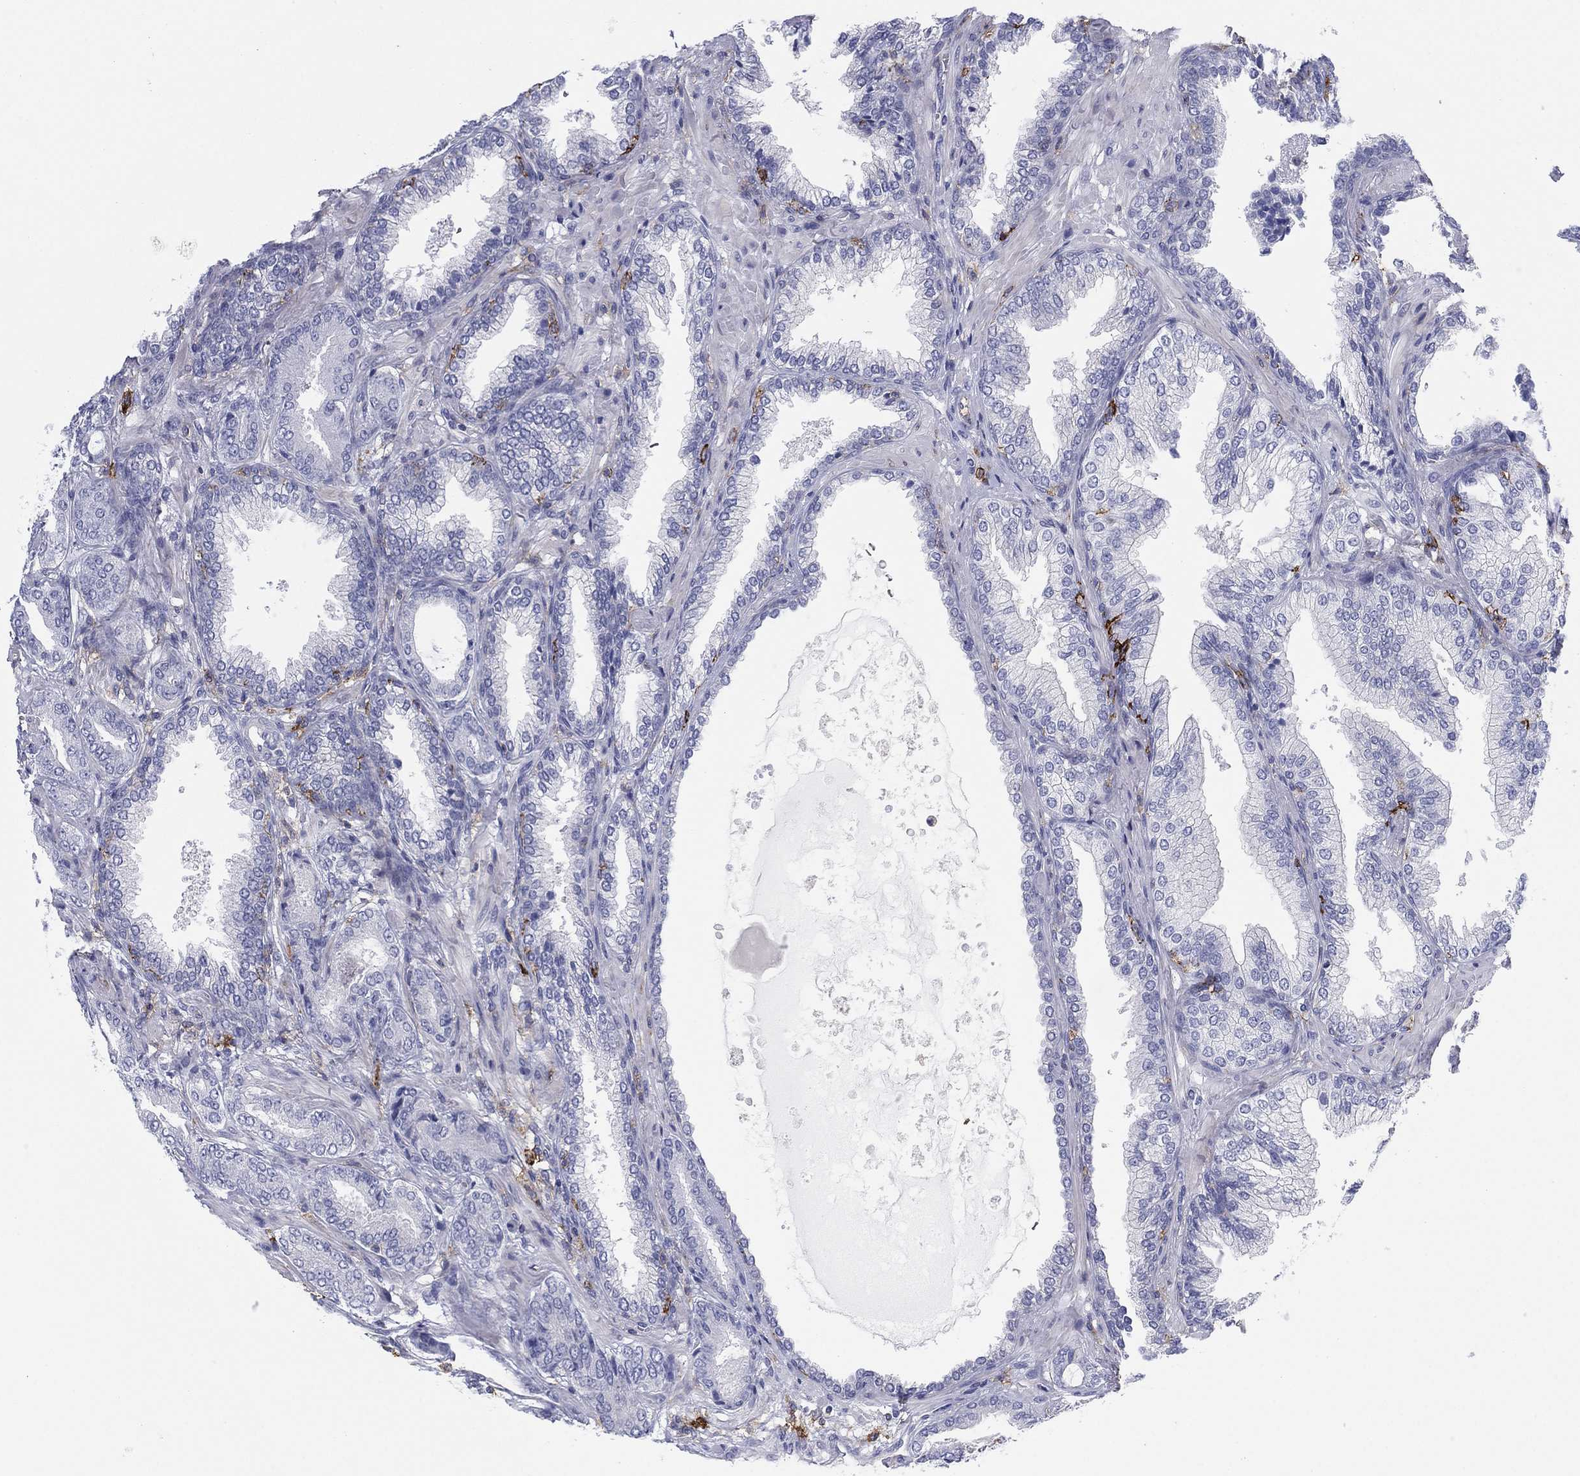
{"staining": {"intensity": "negative", "quantity": "none", "location": "none"}, "tissue": "prostate cancer", "cell_type": "Tumor cells", "image_type": "cancer", "snomed": [{"axis": "morphology", "description": "Adenocarcinoma, Low grade"}, {"axis": "topography", "description": "Prostate"}], "caption": "Immunohistochemistry of human prostate cancer exhibits no expression in tumor cells.", "gene": "SELPLG", "patient": {"sex": "male", "age": 68}}